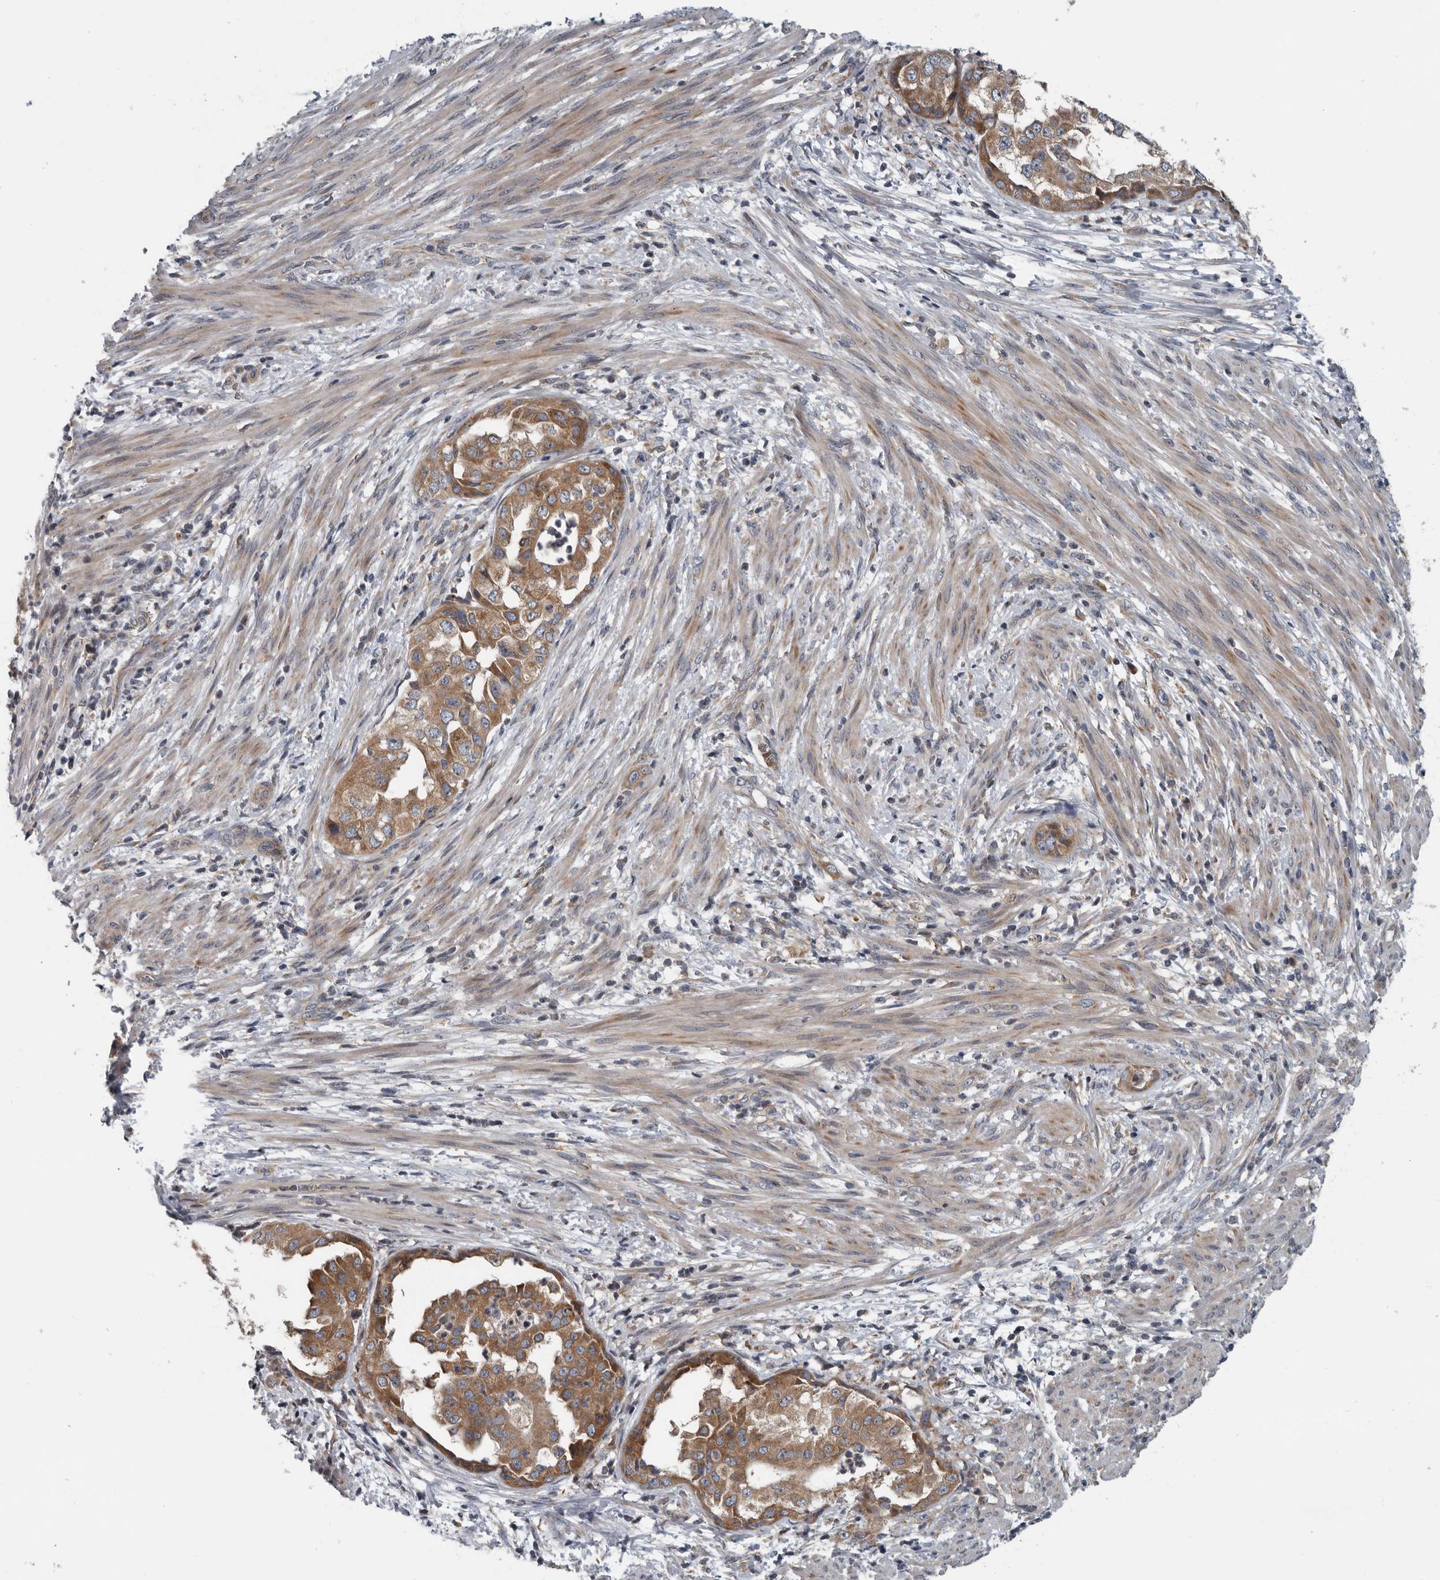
{"staining": {"intensity": "moderate", "quantity": ">75%", "location": "cytoplasmic/membranous"}, "tissue": "endometrial cancer", "cell_type": "Tumor cells", "image_type": "cancer", "snomed": [{"axis": "morphology", "description": "Adenocarcinoma, NOS"}, {"axis": "topography", "description": "Endometrium"}], "caption": "Endometrial adenocarcinoma was stained to show a protein in brown. There is medium levels of moderate cytoplasmic/membranous positivity in about >75% of tumor cells.", "gene": "TMEM199", "patient": {"sex": "female", "age": 85}}